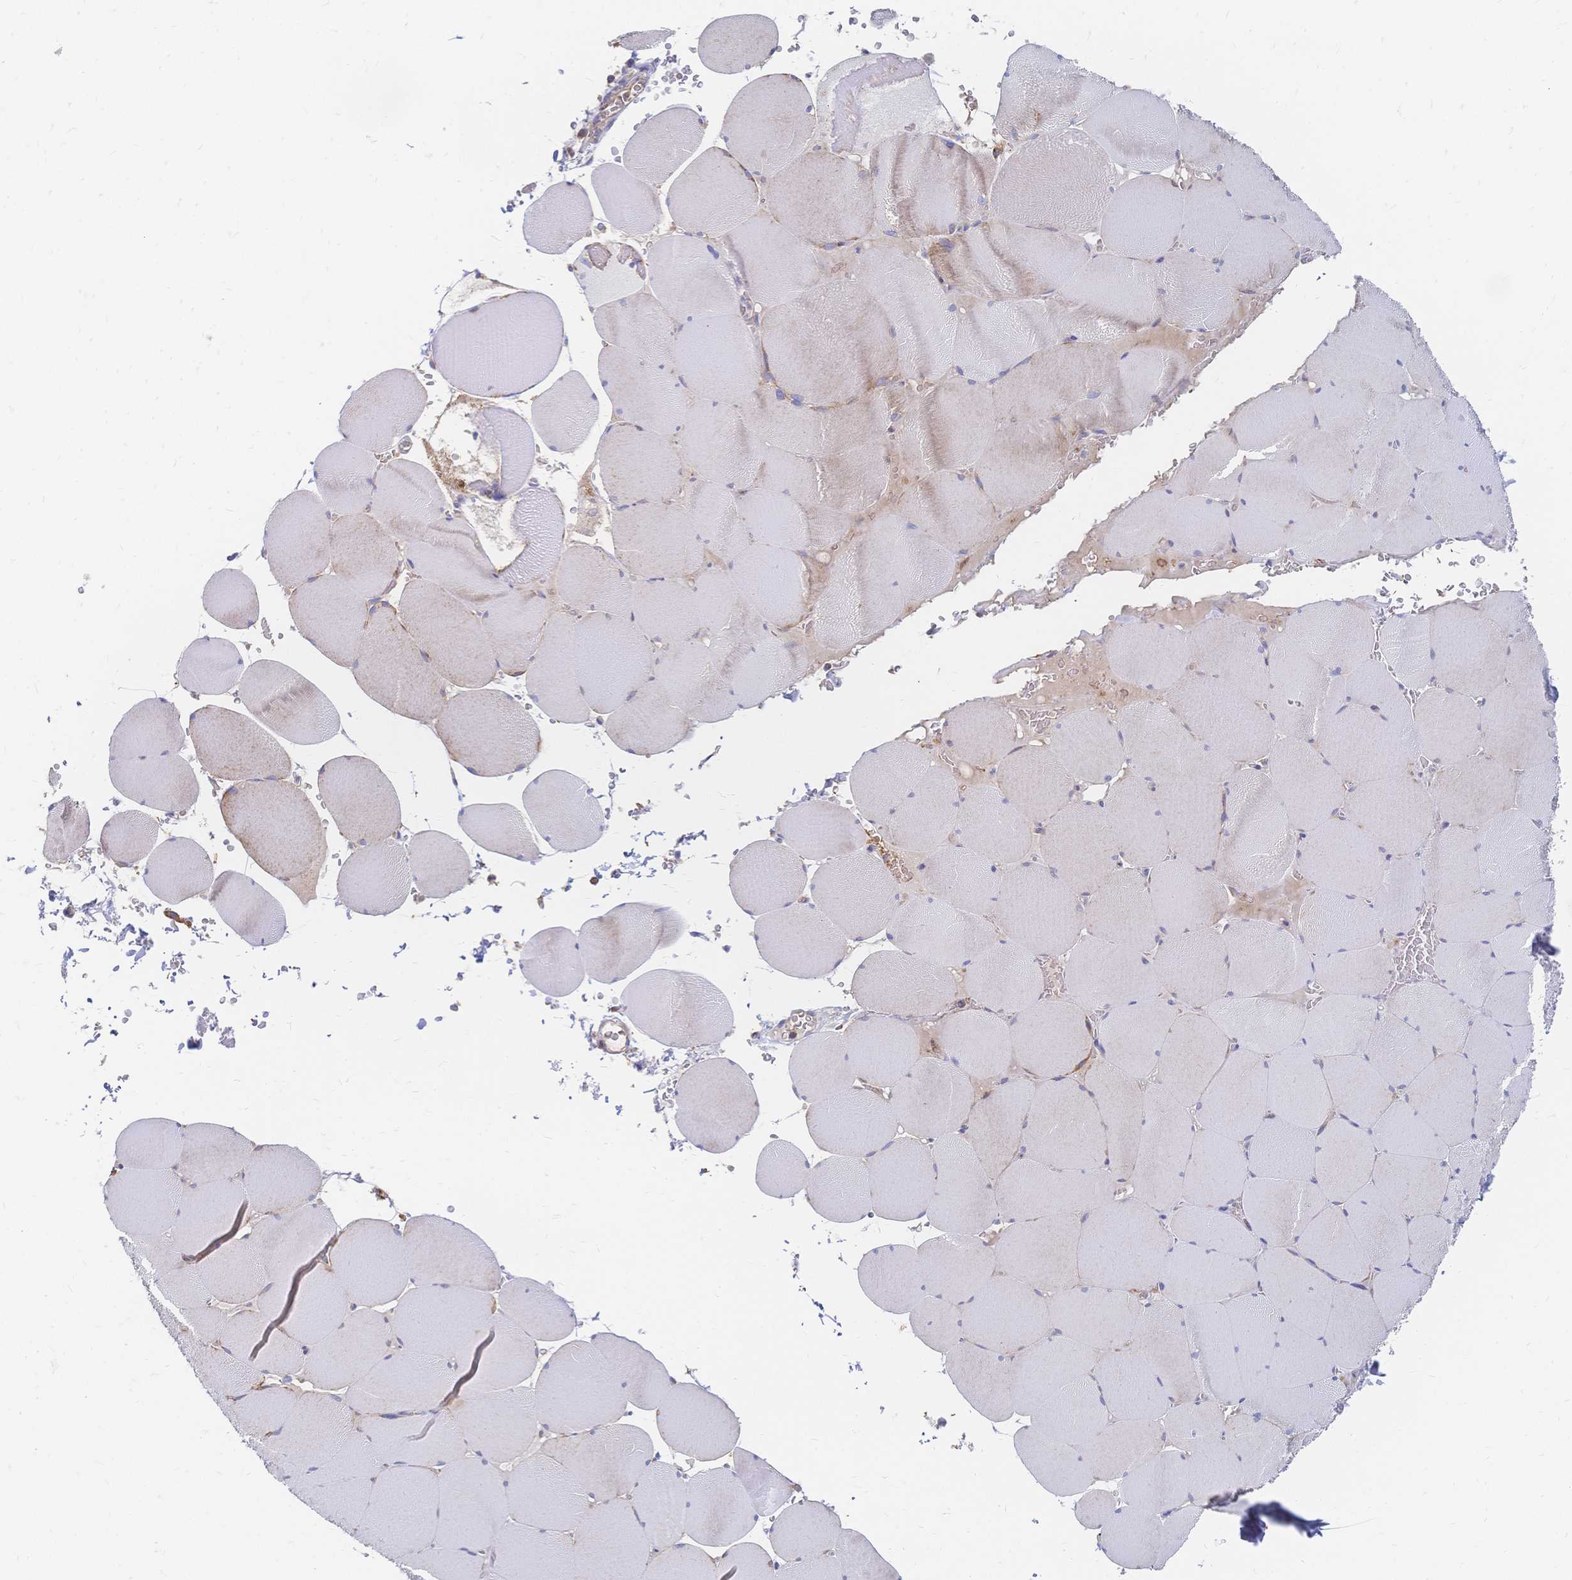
{"staining": {"intensity": "negative", "quantity": "none", "location": "none"}, "tissue": "skeletal muscle", "cell_type": "Myocytes", "image_type": "normal", "snomed": [{"axis": "morphology", "description": "Normal tissue, NOS"}, {"axis": "topography", "description": "Skeletal muscle"}, {"axis": "topography", "description": "Head-Neck"}], "caption": "This is an immunohistochemistry (IHC) micrograph of normal human skeletal muscle. There is no expression in myocytes.", "gene": "SORBS1", "patient": {"sex": "male", "age": 66}}